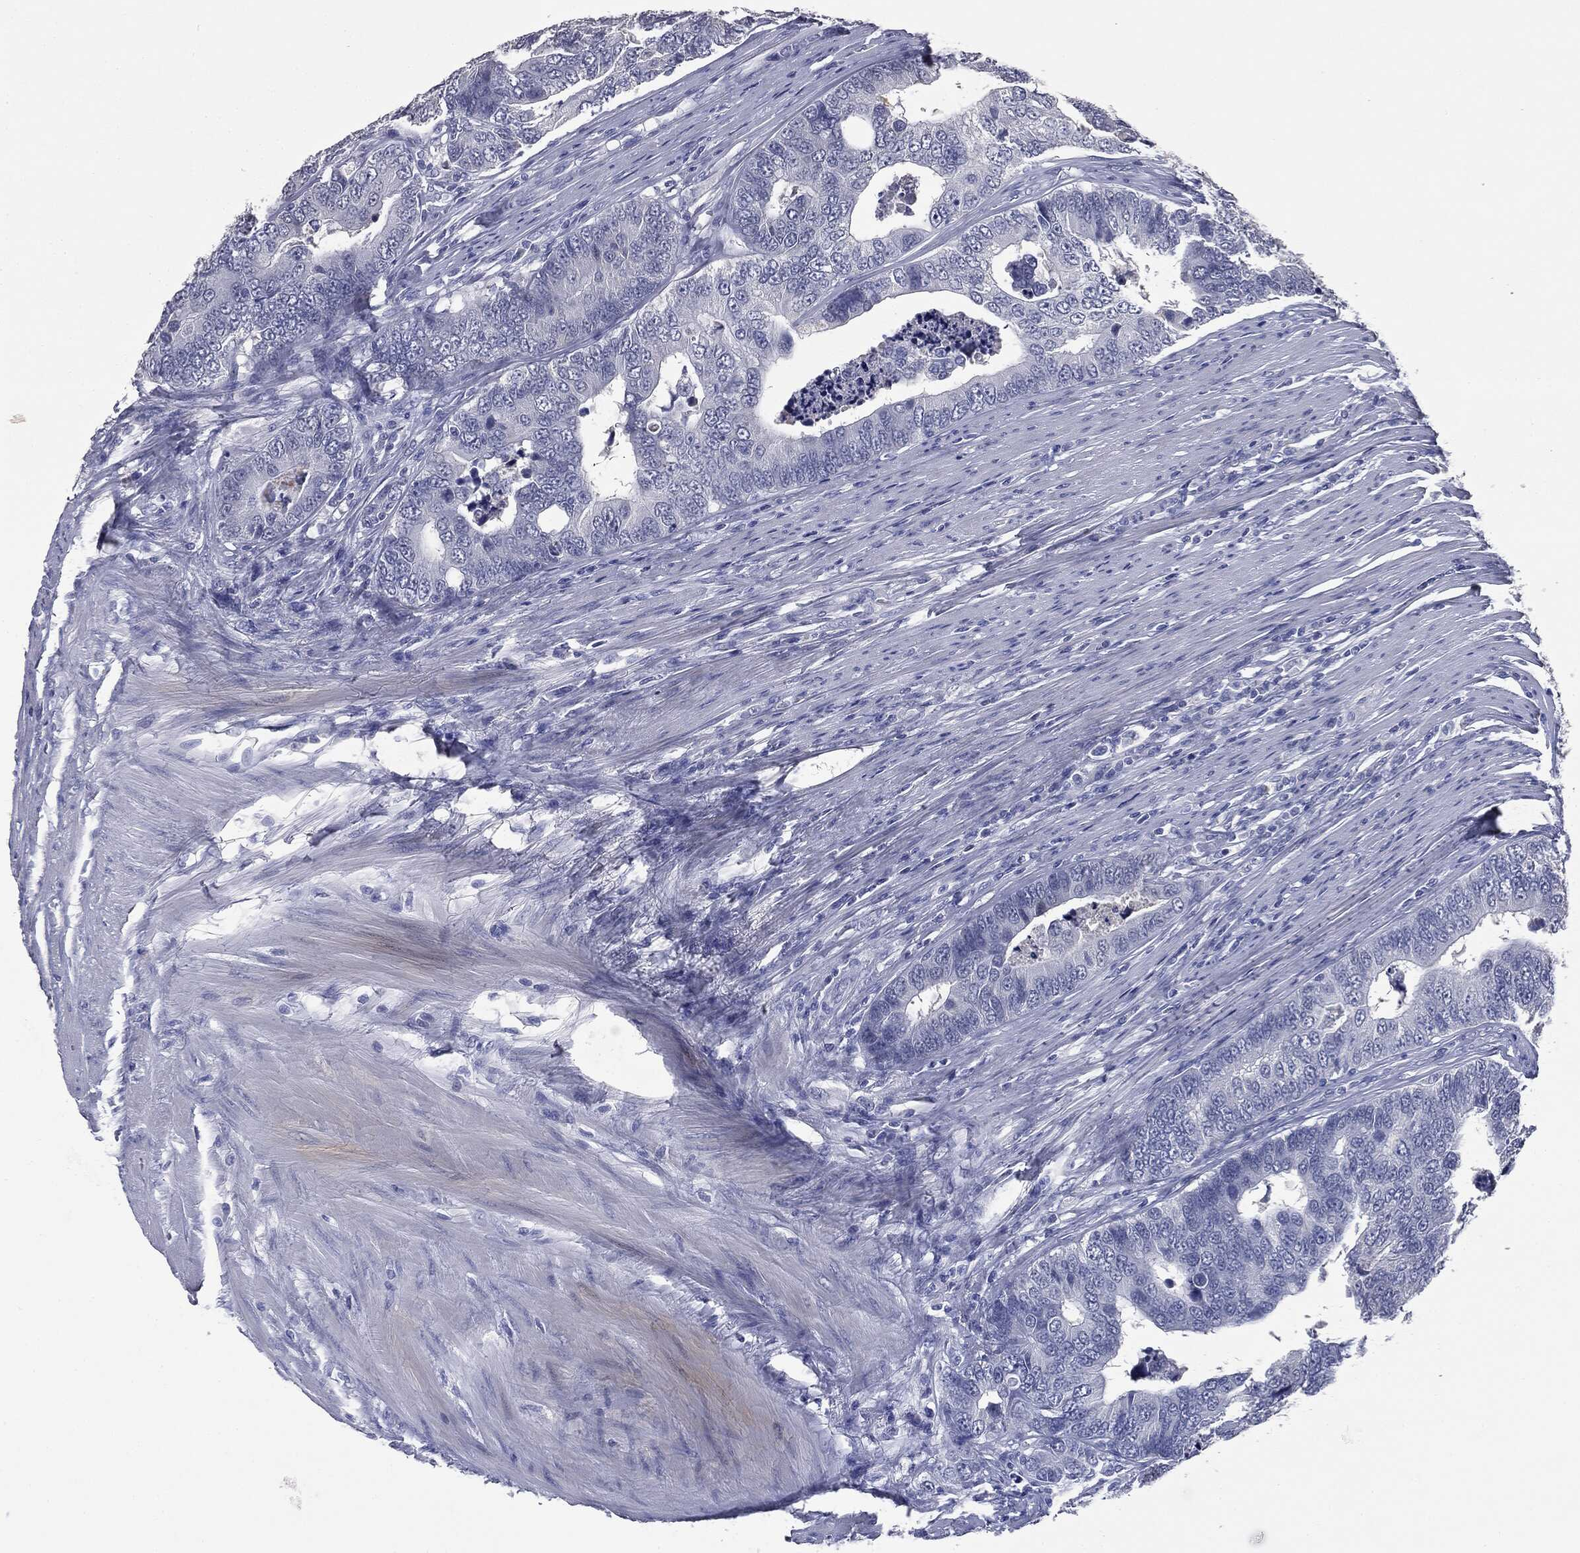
{"staining": {"intensity": "negative", "quantity": "none", "location": "none"}, "tissue": "colorectal cancer", "cell_type": "Tumor cells", "image_type": "cancer", "snomed": [{"axis": "morphology", "description": "Adenocarcinoma, NOS"}, {"axis": "topography", "description": "Colon"}], "caption": "Tumor cells show no significant expression in colorectal cancer.", "gene": "ATP2A1", "patient": {"sex": "female", "age": 72}}